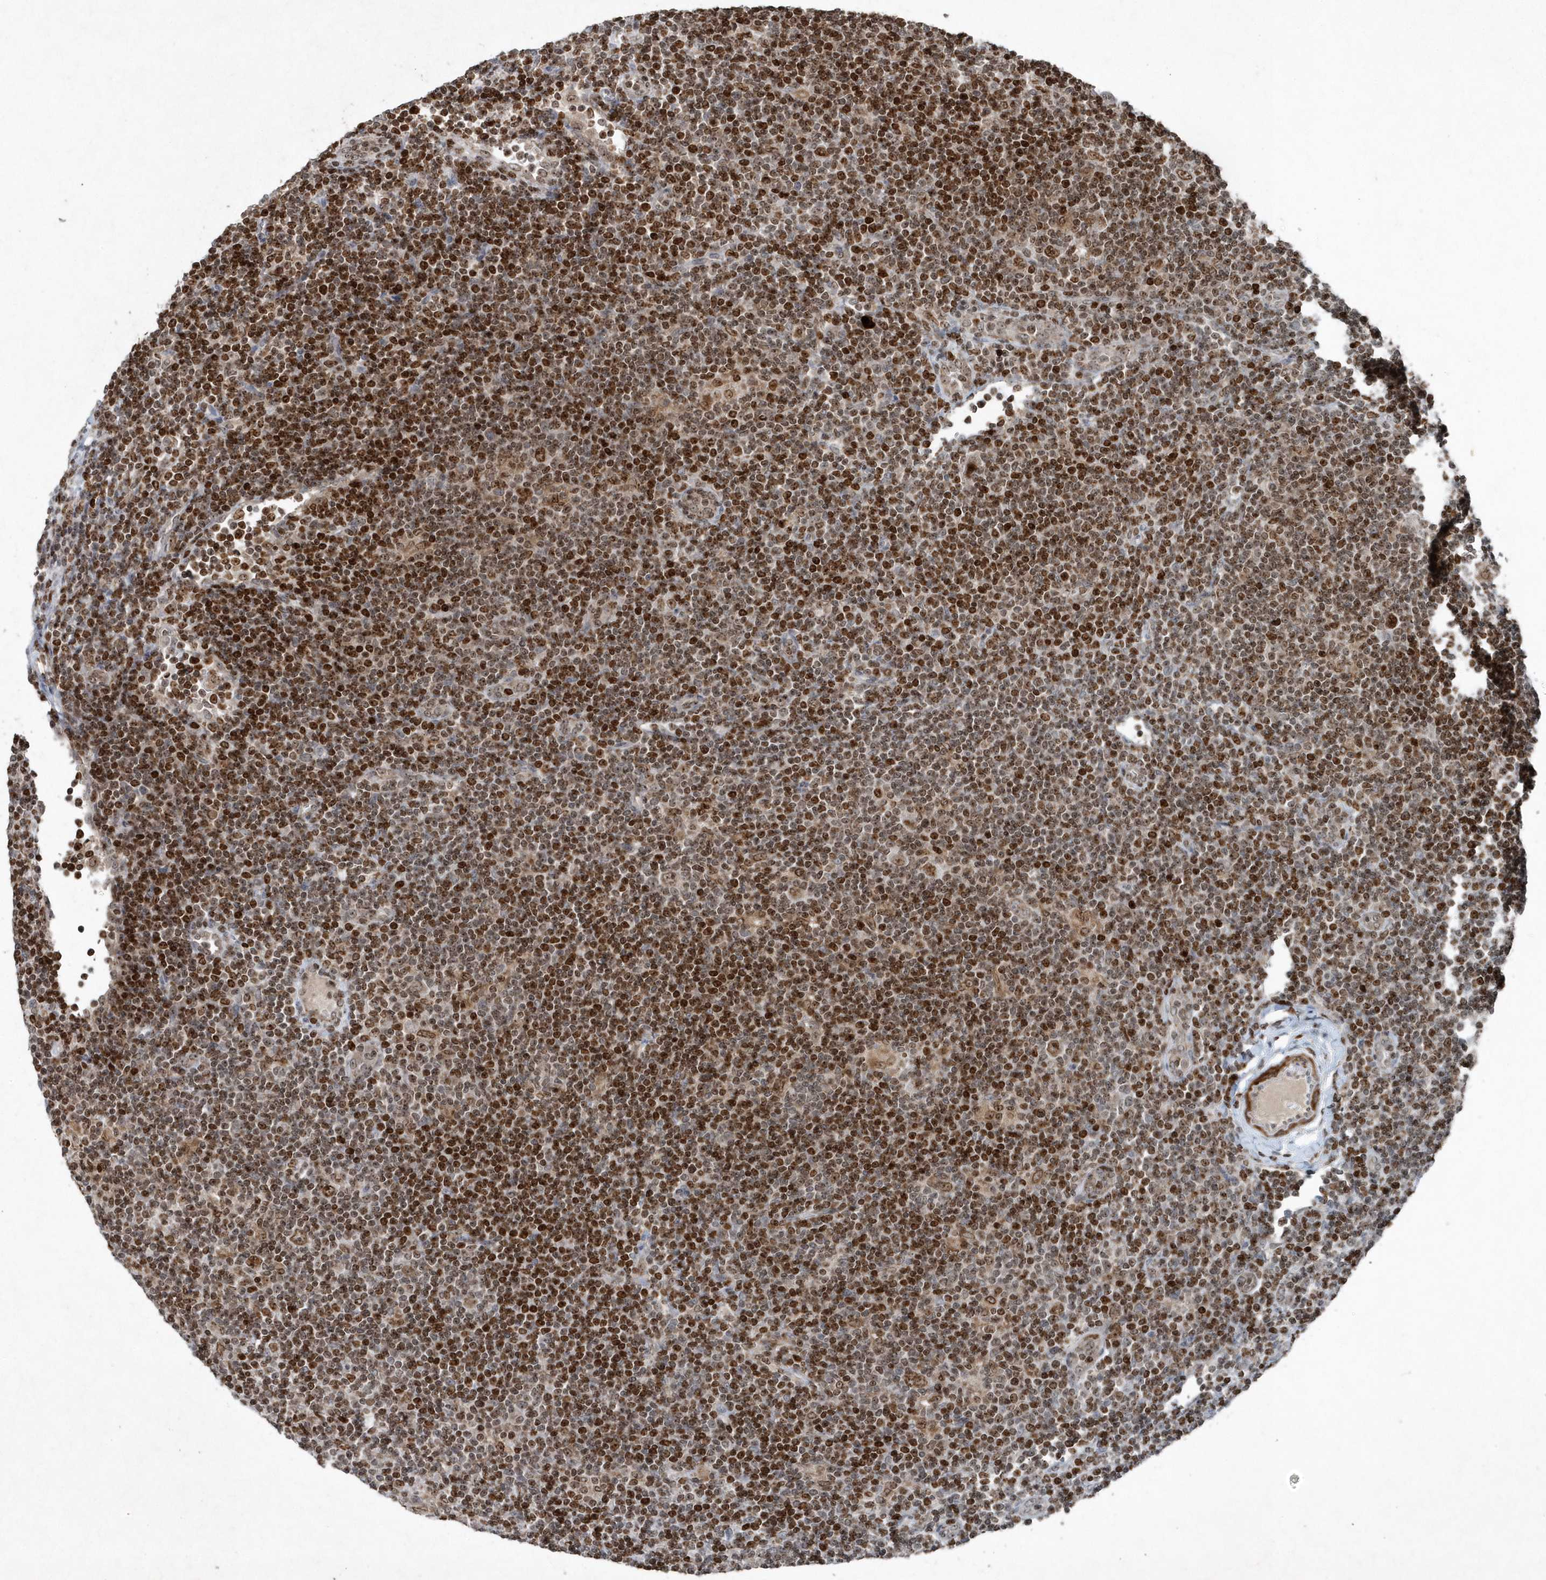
{"staining": {"intensity": "moderate", "quantity": ">75%", "location": "nuclear"}, "tissue": "lymphoma", "cell_type": "Tumor cells", "image_type": "cancer", "snomed": [{"axis": "morphology", "description": "Hodgkin's disease, NOS"}, {"axis": "topography", "description": "Lymph node"}], "caption": "A micrograph of human lymphoma stained for a protein exhibits moderate nuclear brown staining in tumor cells.", "gene": "QTRT2", "patient": {"sex": "female", "age": 57}}